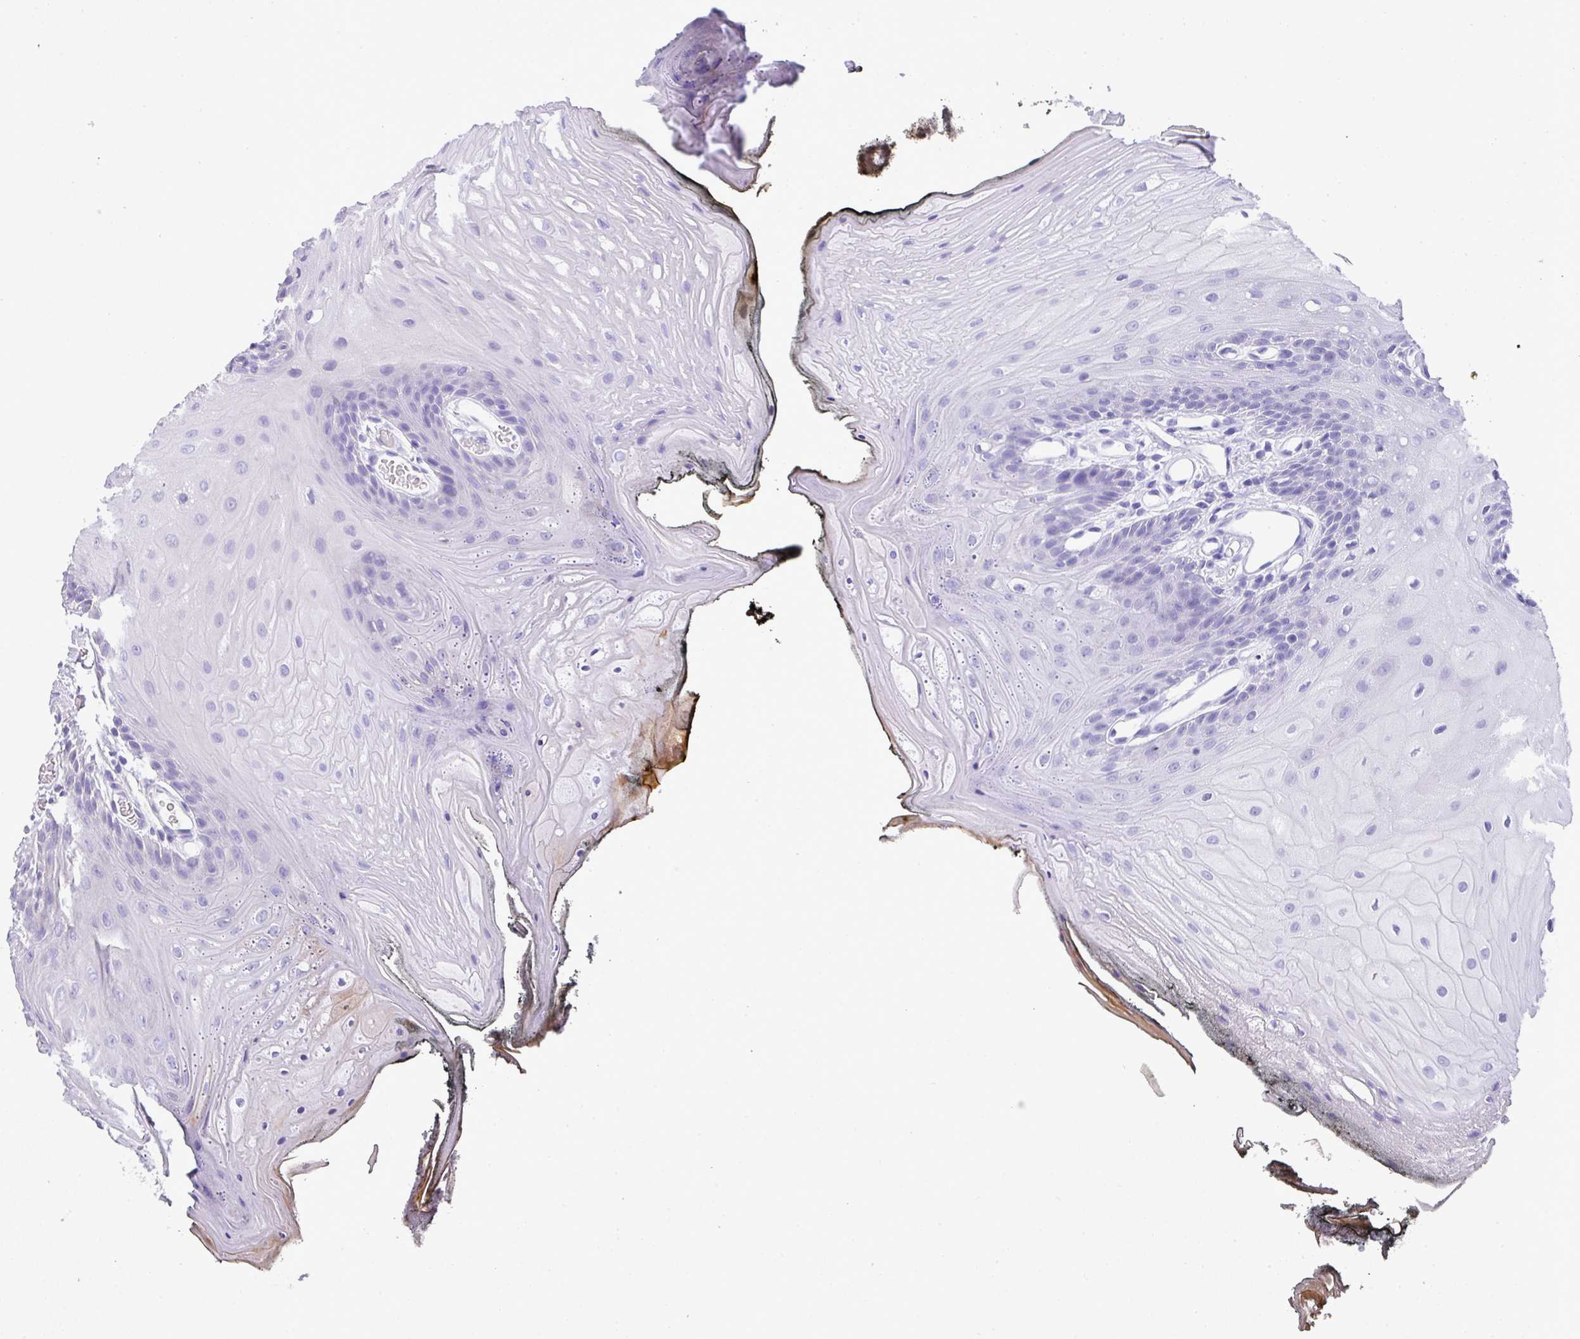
{"staining": {"intensity": "negative", "quantity": "none", "location": "none"}, "tissue": "oral mucosa", "cell_type": "Squamous epithelial cells", "image_type": "normal", "snomed": [{"axis": "morphology", "description": "Normal tissue, NOS"}, {"axis": "morphology", "description": "Squamous cell carcinoma, NOS"}, {"axis": "topography", "description": "Oral tissue"}, {"axis": "topography", "description": "Head-Neck"}], "caption": "Immunohistochemical staining of benign human oral mucosa exhibits no significant staining in squamous epithelial cells. Nuclei are stained in blue.", "gene": "ANXA2R", "patient": {"sex": "female", "age": 81}}